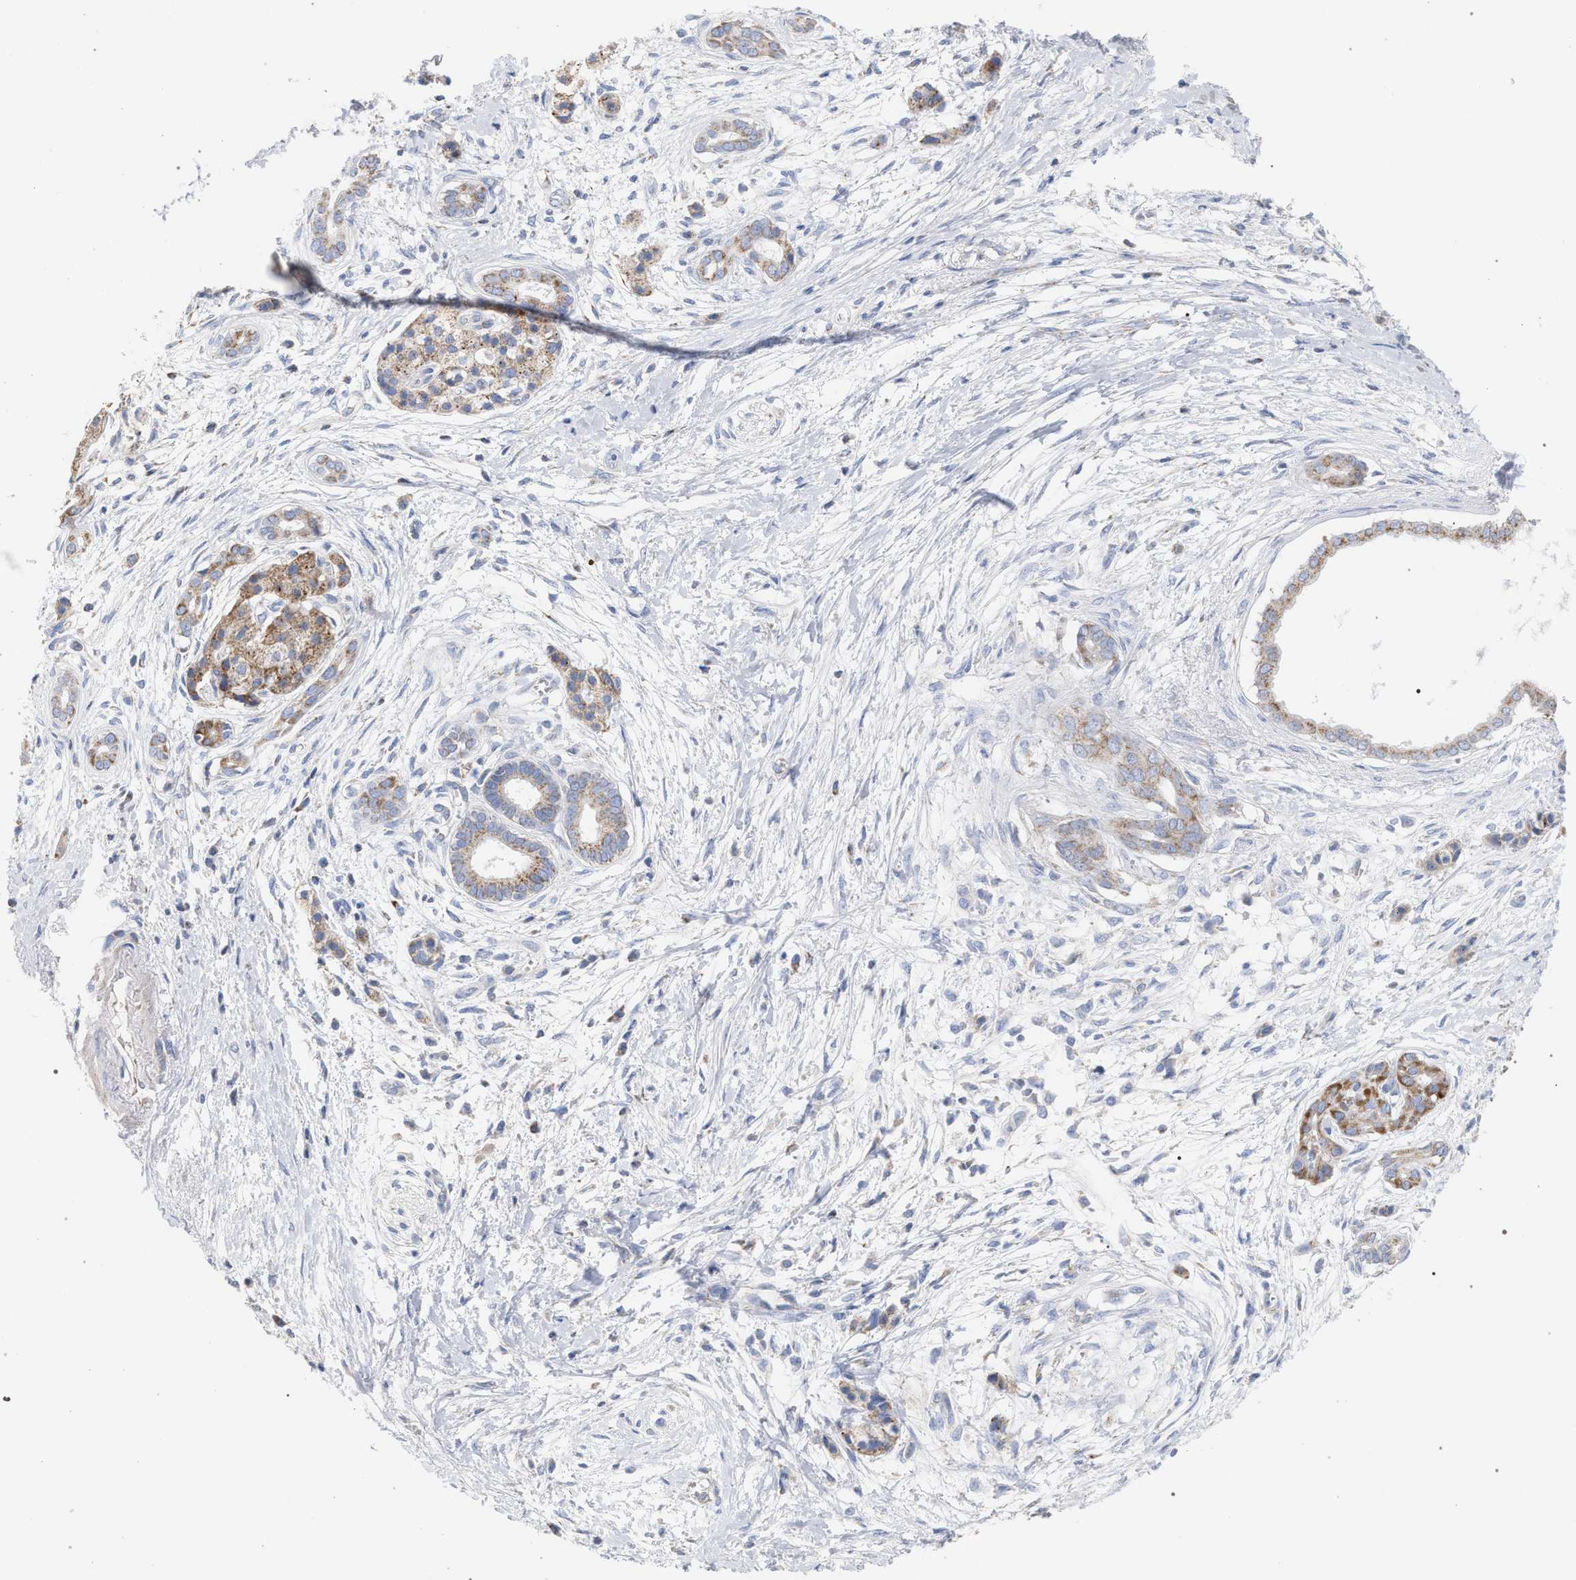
{"staining": {"intensity": "moderate", "quantity": ">75%", "location": "cytoplasmic/membranous"}, "tissue": "pancreatic cancer", "cell_type": "Tumor cells", "image_type": "cancer", "snomed": [{"axis": "morphology", "description": "Adenocarcinoma, NOS"}, {"axis": "topography", "description": "Pancreas"}], "caption": "This micrograph exhibits immunohistochemistry staining of pancreatic adenocarcinoma, with medium moderate cytoplasmic/membranous positivity in approximately >75% of tumor cells.", "gene": "ECI2", "patient": {"sex": "male", "age": 59}}